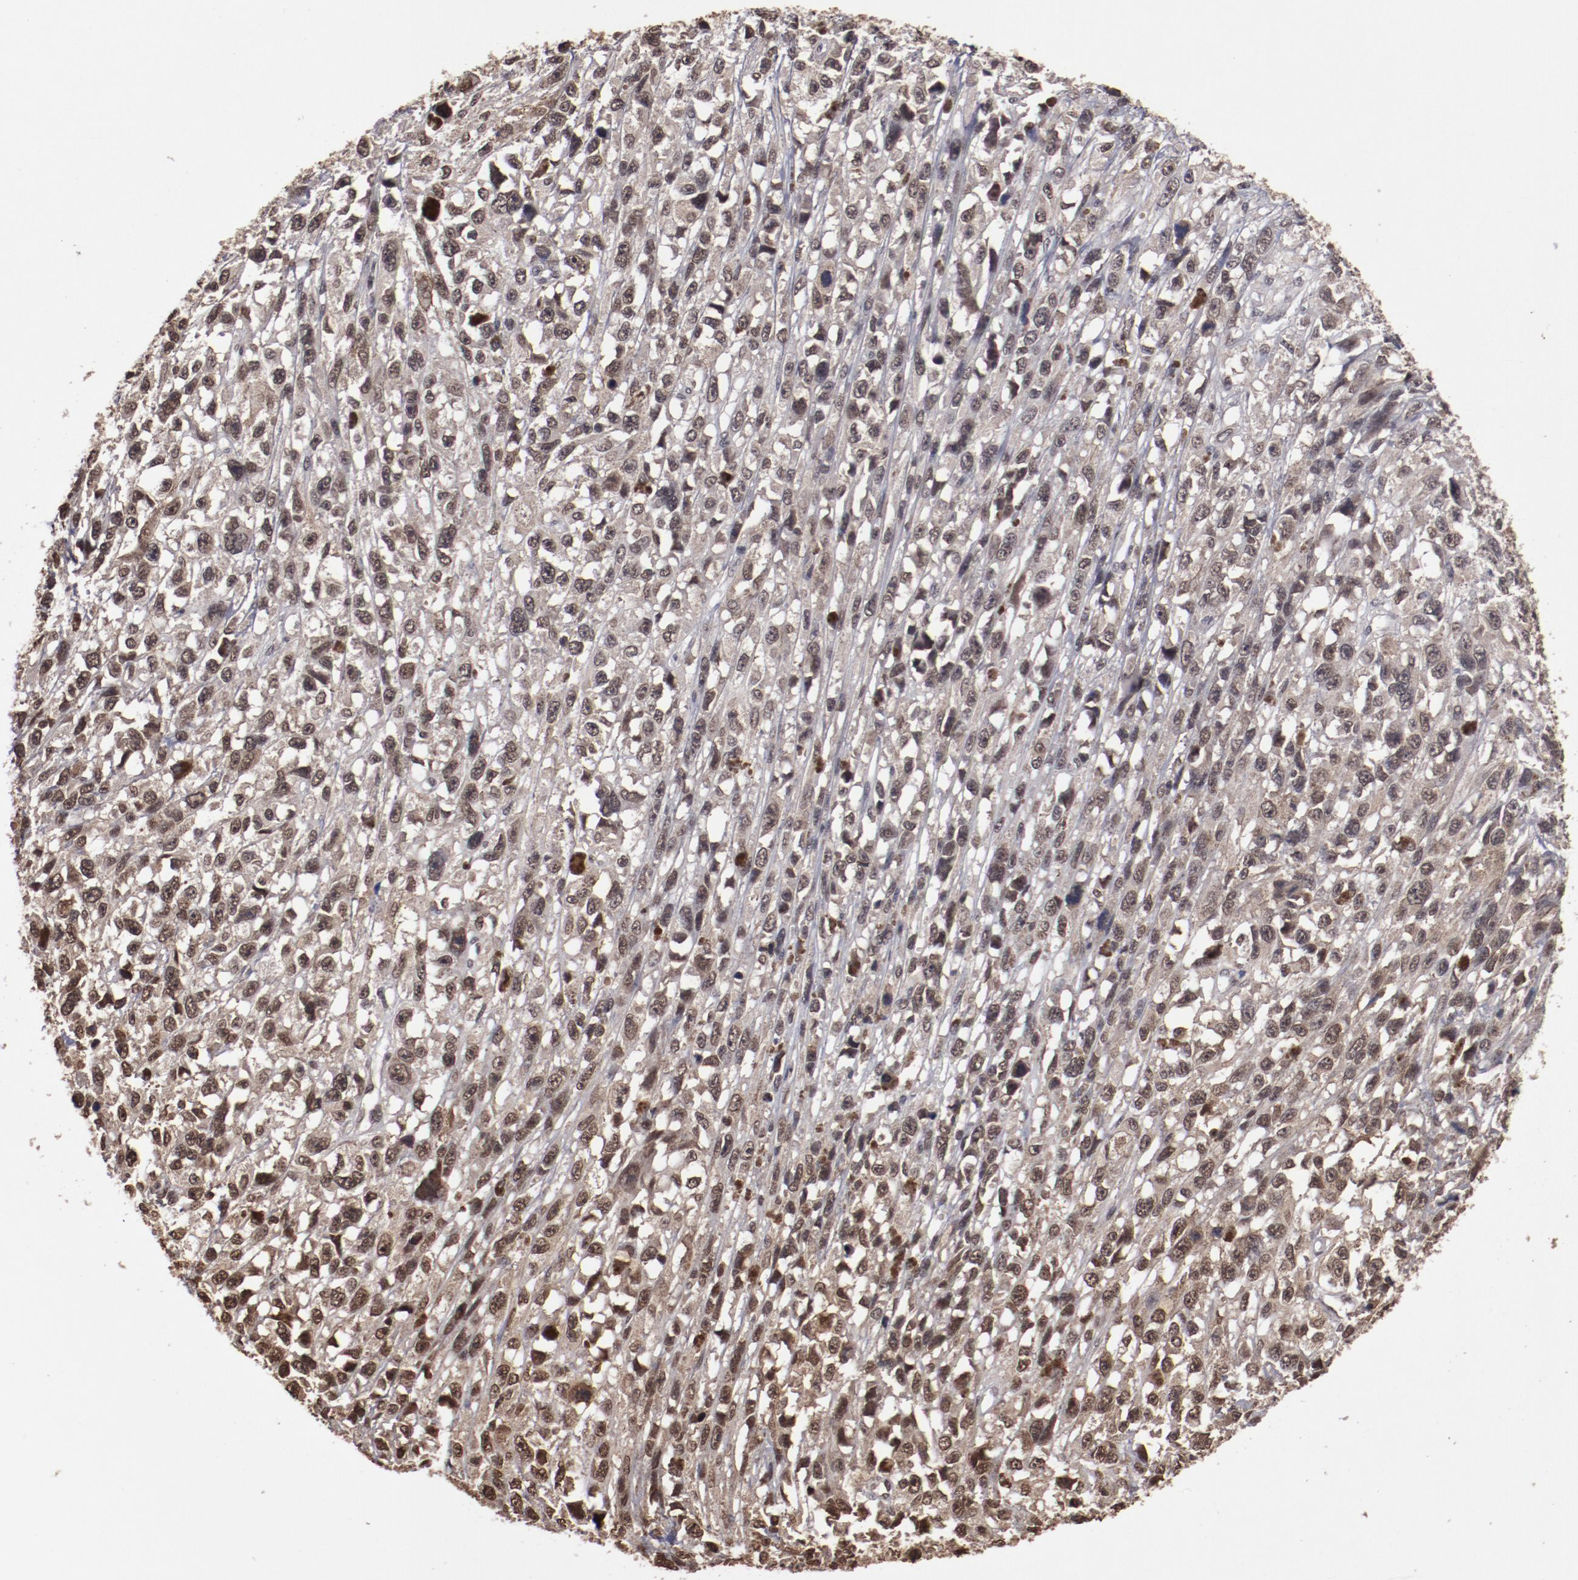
{"staining": {"intensity": "moderate", "quantity": ">75%", "location": "nuclear"}, "tissue": "melanoma", "cell_type": "Tumor cells", "image_type": "cancer", "snomed": [{"axis": "morphology", "description": "Malignant melanoma, Metastatic site"}, {"axis": "topography", "description": "Lymph node"}], "caption": "A photomicrograph of human malignant melanoma (metastatic site) stained for a protein reveals moderate nuclear brown staining in tumor cells.", "gene": "AKT1", "patient": {"sex": "male", "age": 59}}